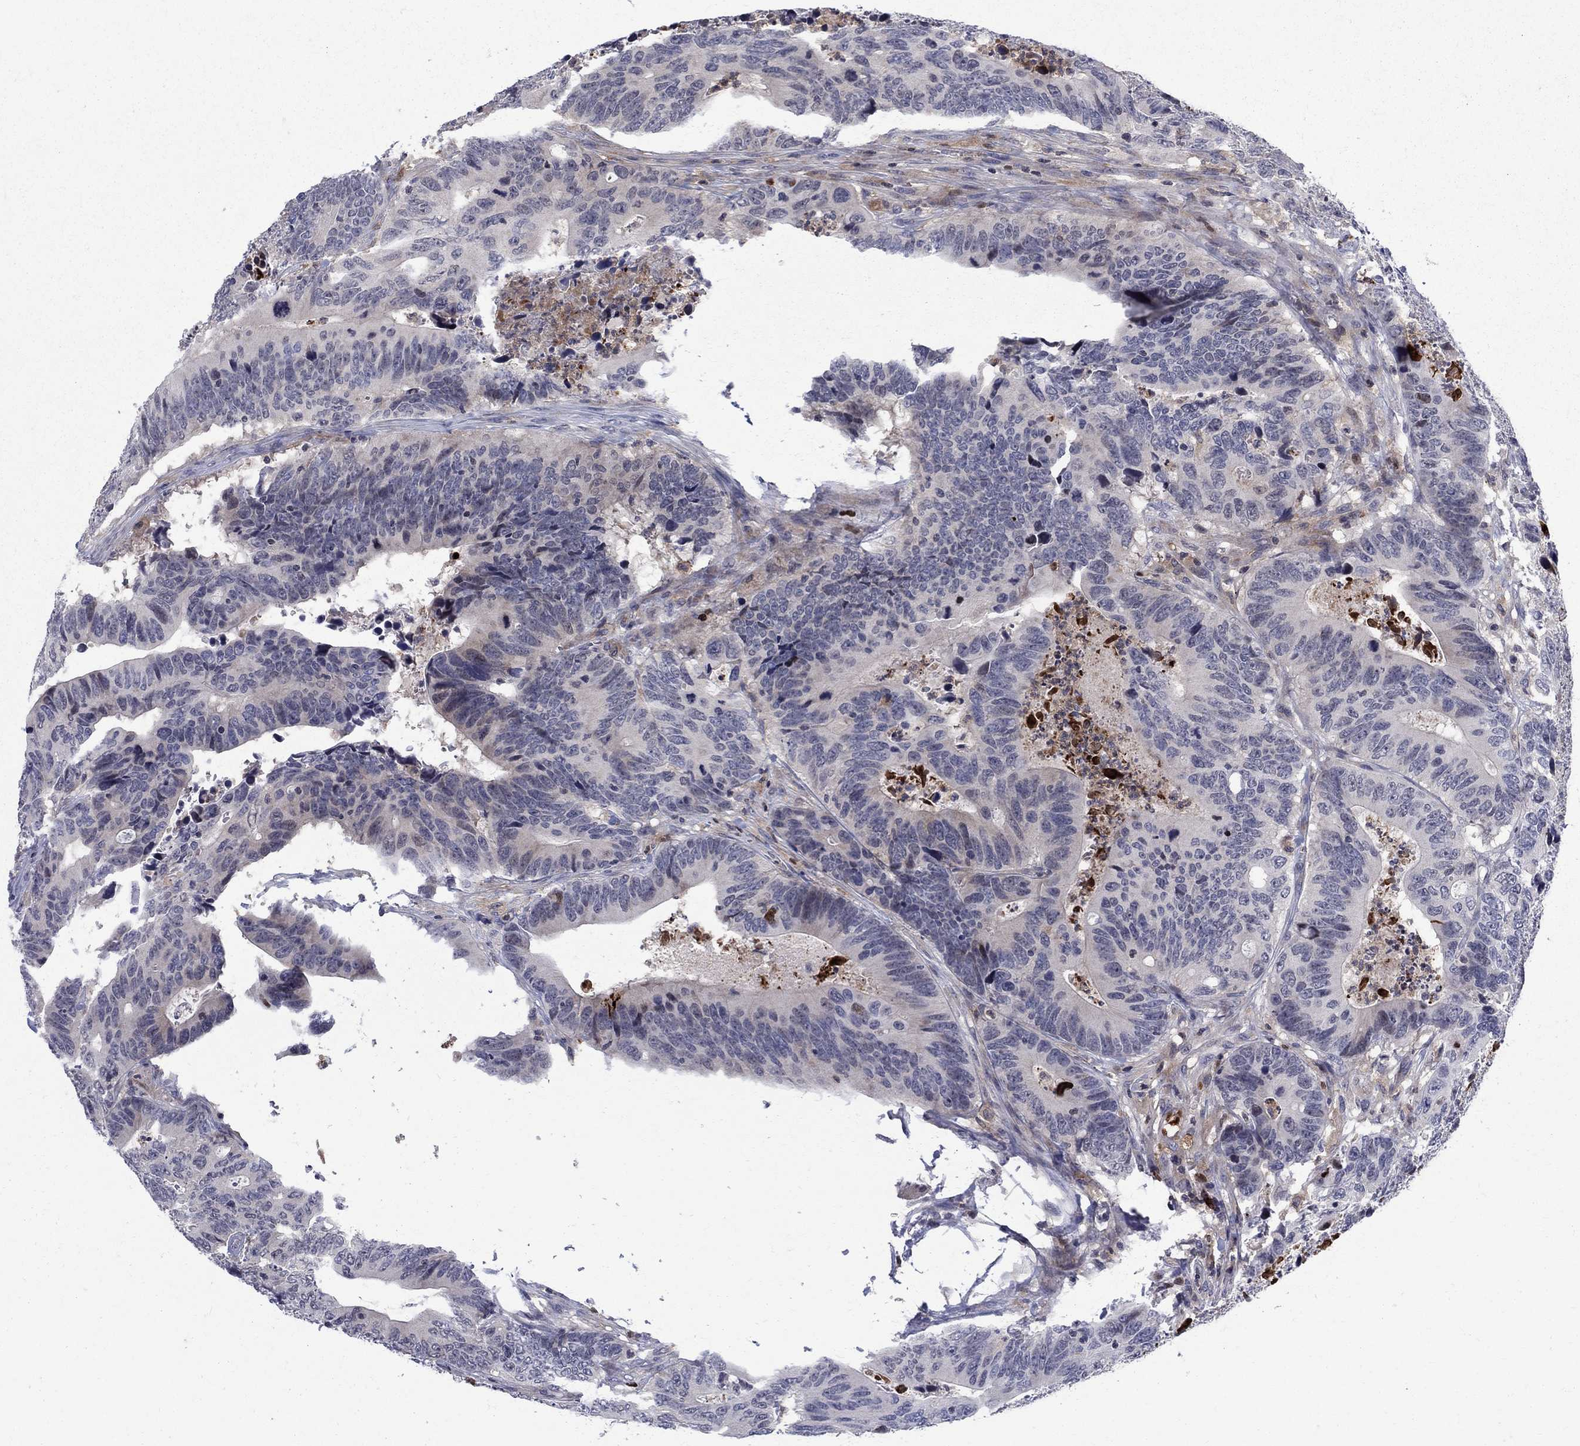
{"staining": {"intensity": "negative", "quantity": "none", "location": "none"}, "tissue": "colorectal cancer", "cell_type": "Tumor cells", "image_type": "cancer", "snomed": [{"axis": "morphology", "description": "Adenocarcinoma, NOS"}, {"axis": "topography", "description": "Colon"}], "caption": "An immunohistochemistry photomicrograph of adenocarcinoma (colorectal) is shown. There is no staining in tumor cells of adenocarcinoma (colorectal).", "gene": "ZNHIT3", "patient": {"sex": "female", "age": 90}}